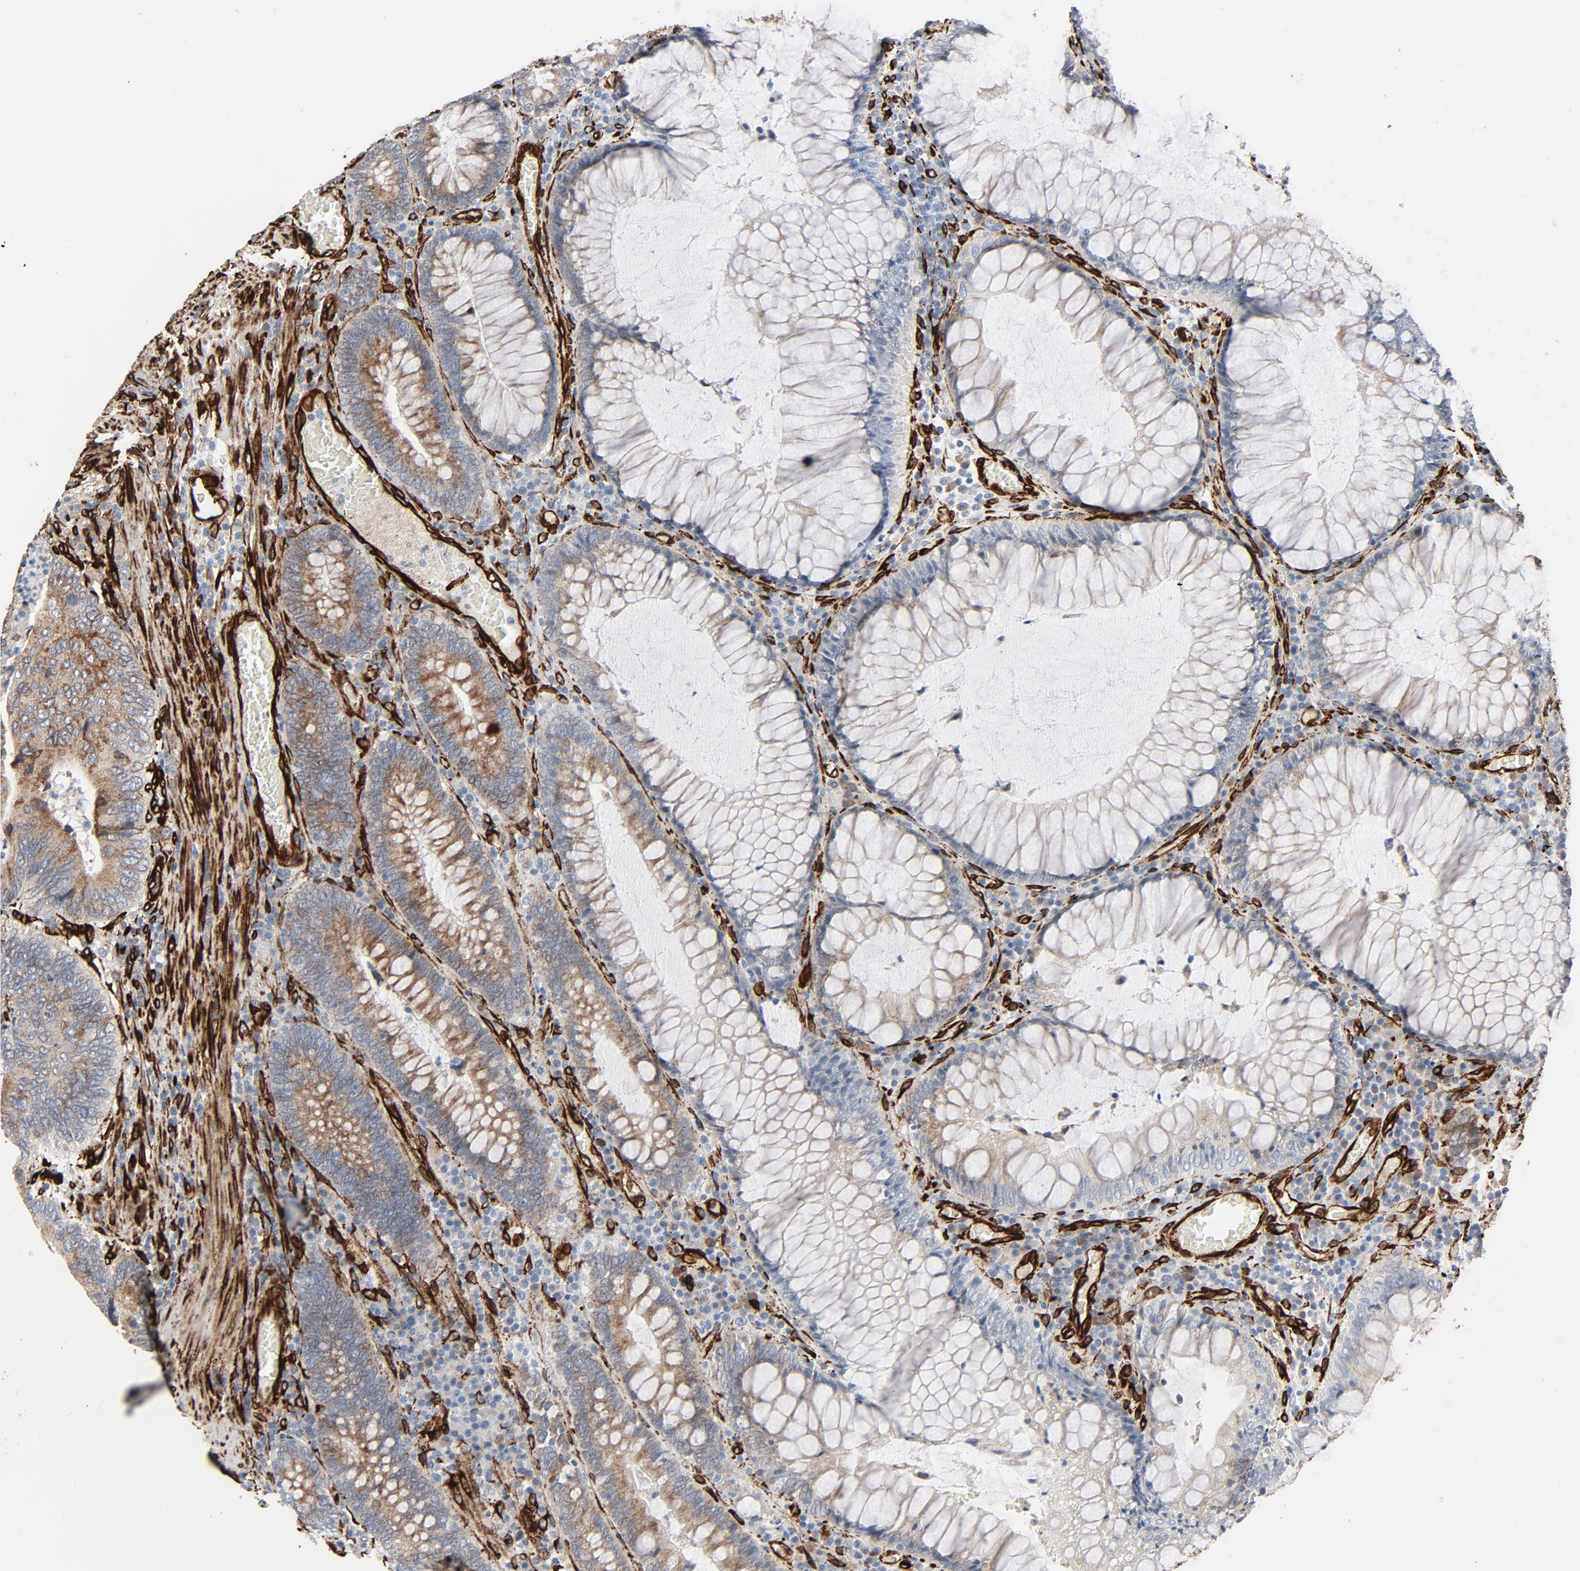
{"staining": {"intensity": "moderate", "quantity": ">75%", "location": "cytoplasmic/membranous"}, "tissue": "colorectal cancer", "cell_type": "Tumor cells", "image_type": "cancer", "snomed": [{"axis": "morphology", "description": "Adenocarcinoma, NOS"}, {"axis": "topography", "description": "Colon"}], "caption": "High-power microscopy captured an IHC micrograph of colorectal adenocarcinoma, revealing moderate cytoplasmic/membranous staining in about >75% of tumor cells. Using DAB (3,3'-diaminobenzidine) (brown) and hematoxylin (blue) stains, captured at high magnification using brightfield microscopy.", "gene": "SERPINH1", "patient": {"sex": "male", "age": 72}}